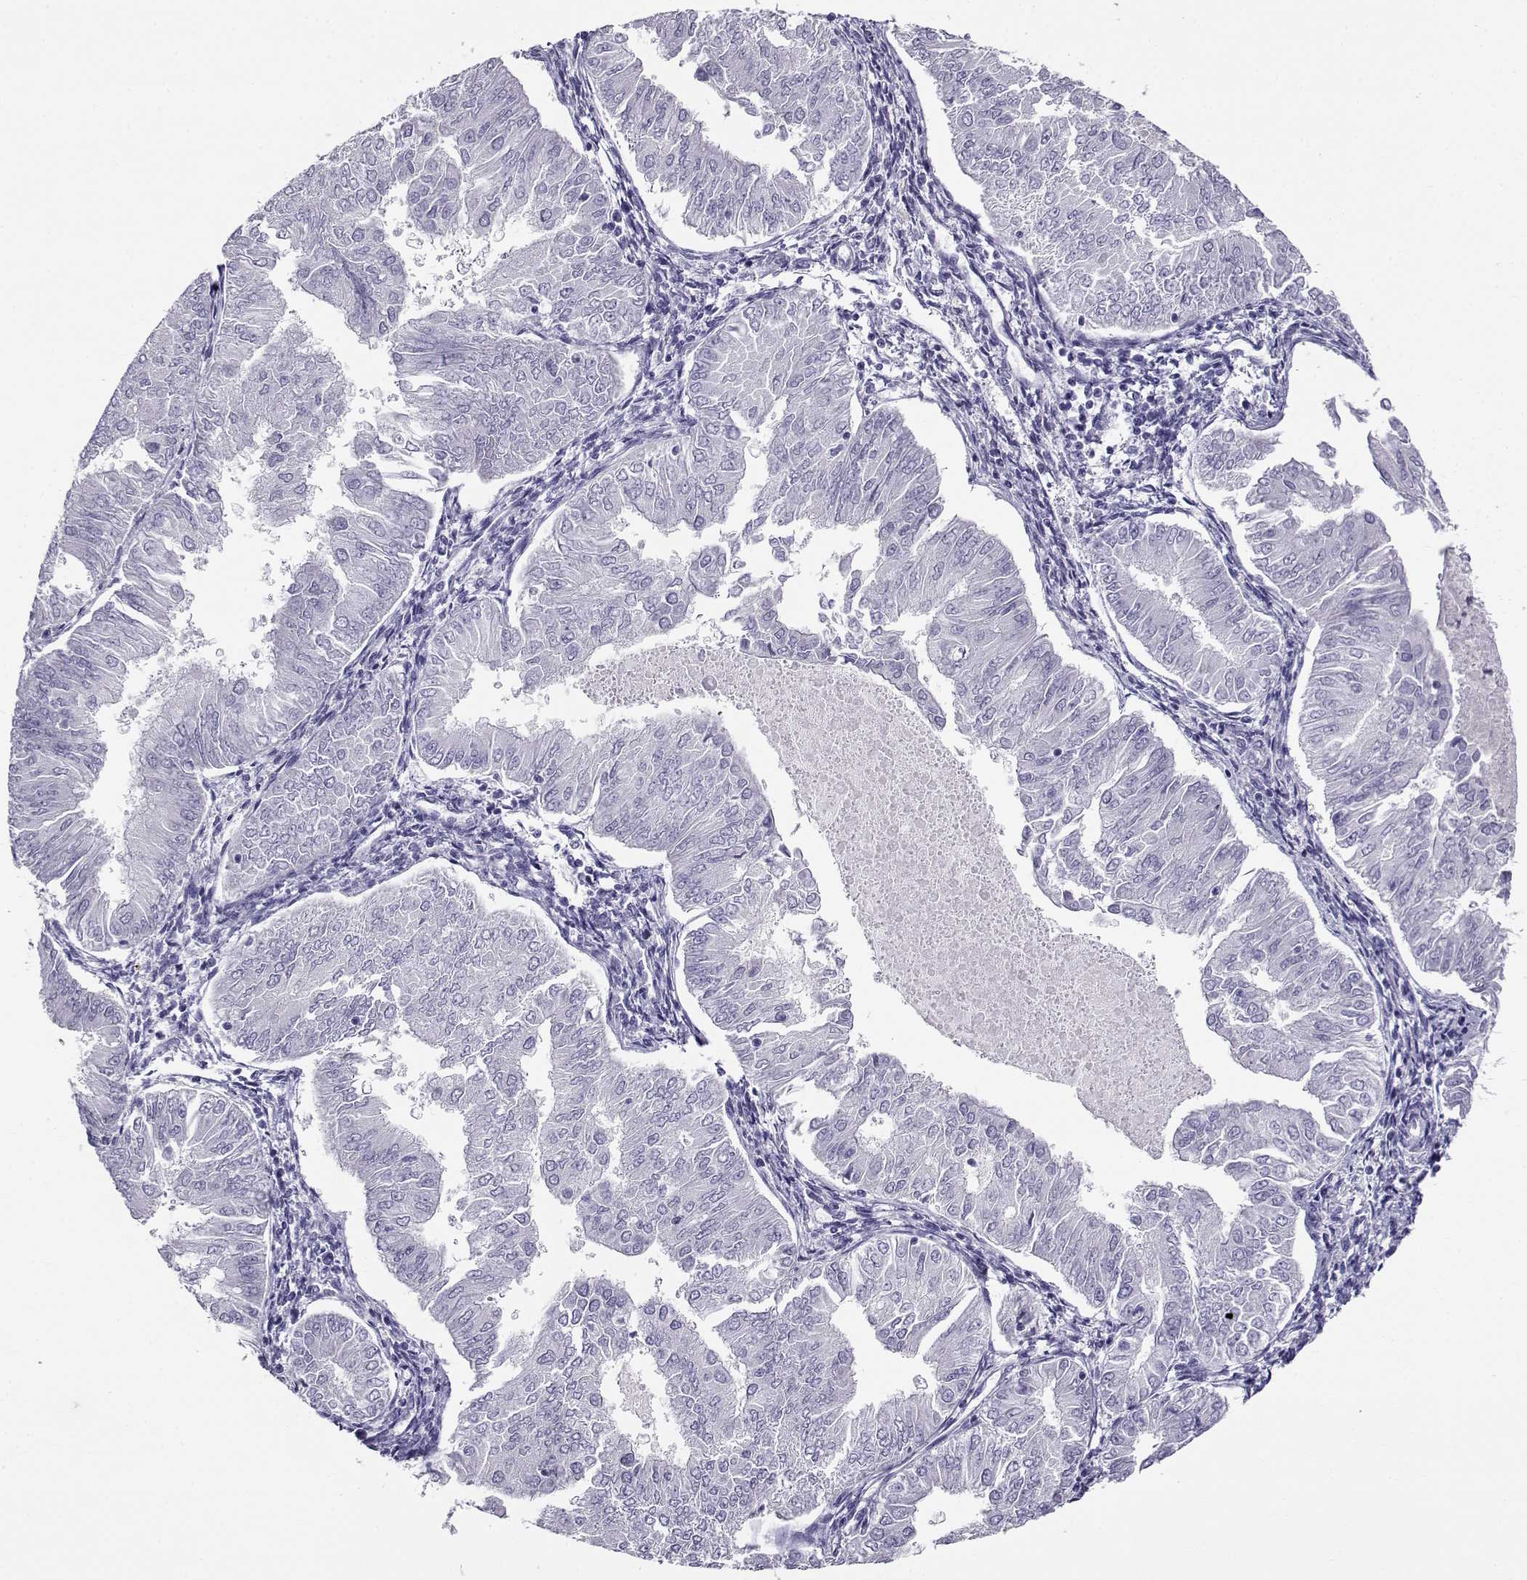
{"staining": {"intensity": "negative", "quantity": "none", "location": "none"}, "tissue": "endometrial cancer", "cell_type": "Tumor cells", "image_type": "cancer", "snomed": [{"axis": "morphology", "description": "Adenocarcinoma, NOS"}, {"axis": "topography", "description": "Endometrium"}], "caption": "There is no significant expression in tumor cells of adenocarcinoma (endometrial). The staining is performed using DAB (3,3'-diaminobenzidine) brown chromogen with nuclei counter-stained in using hematoxylin.", "gene": "CABS1", "patient": {"sex": "female", "age": 53}}